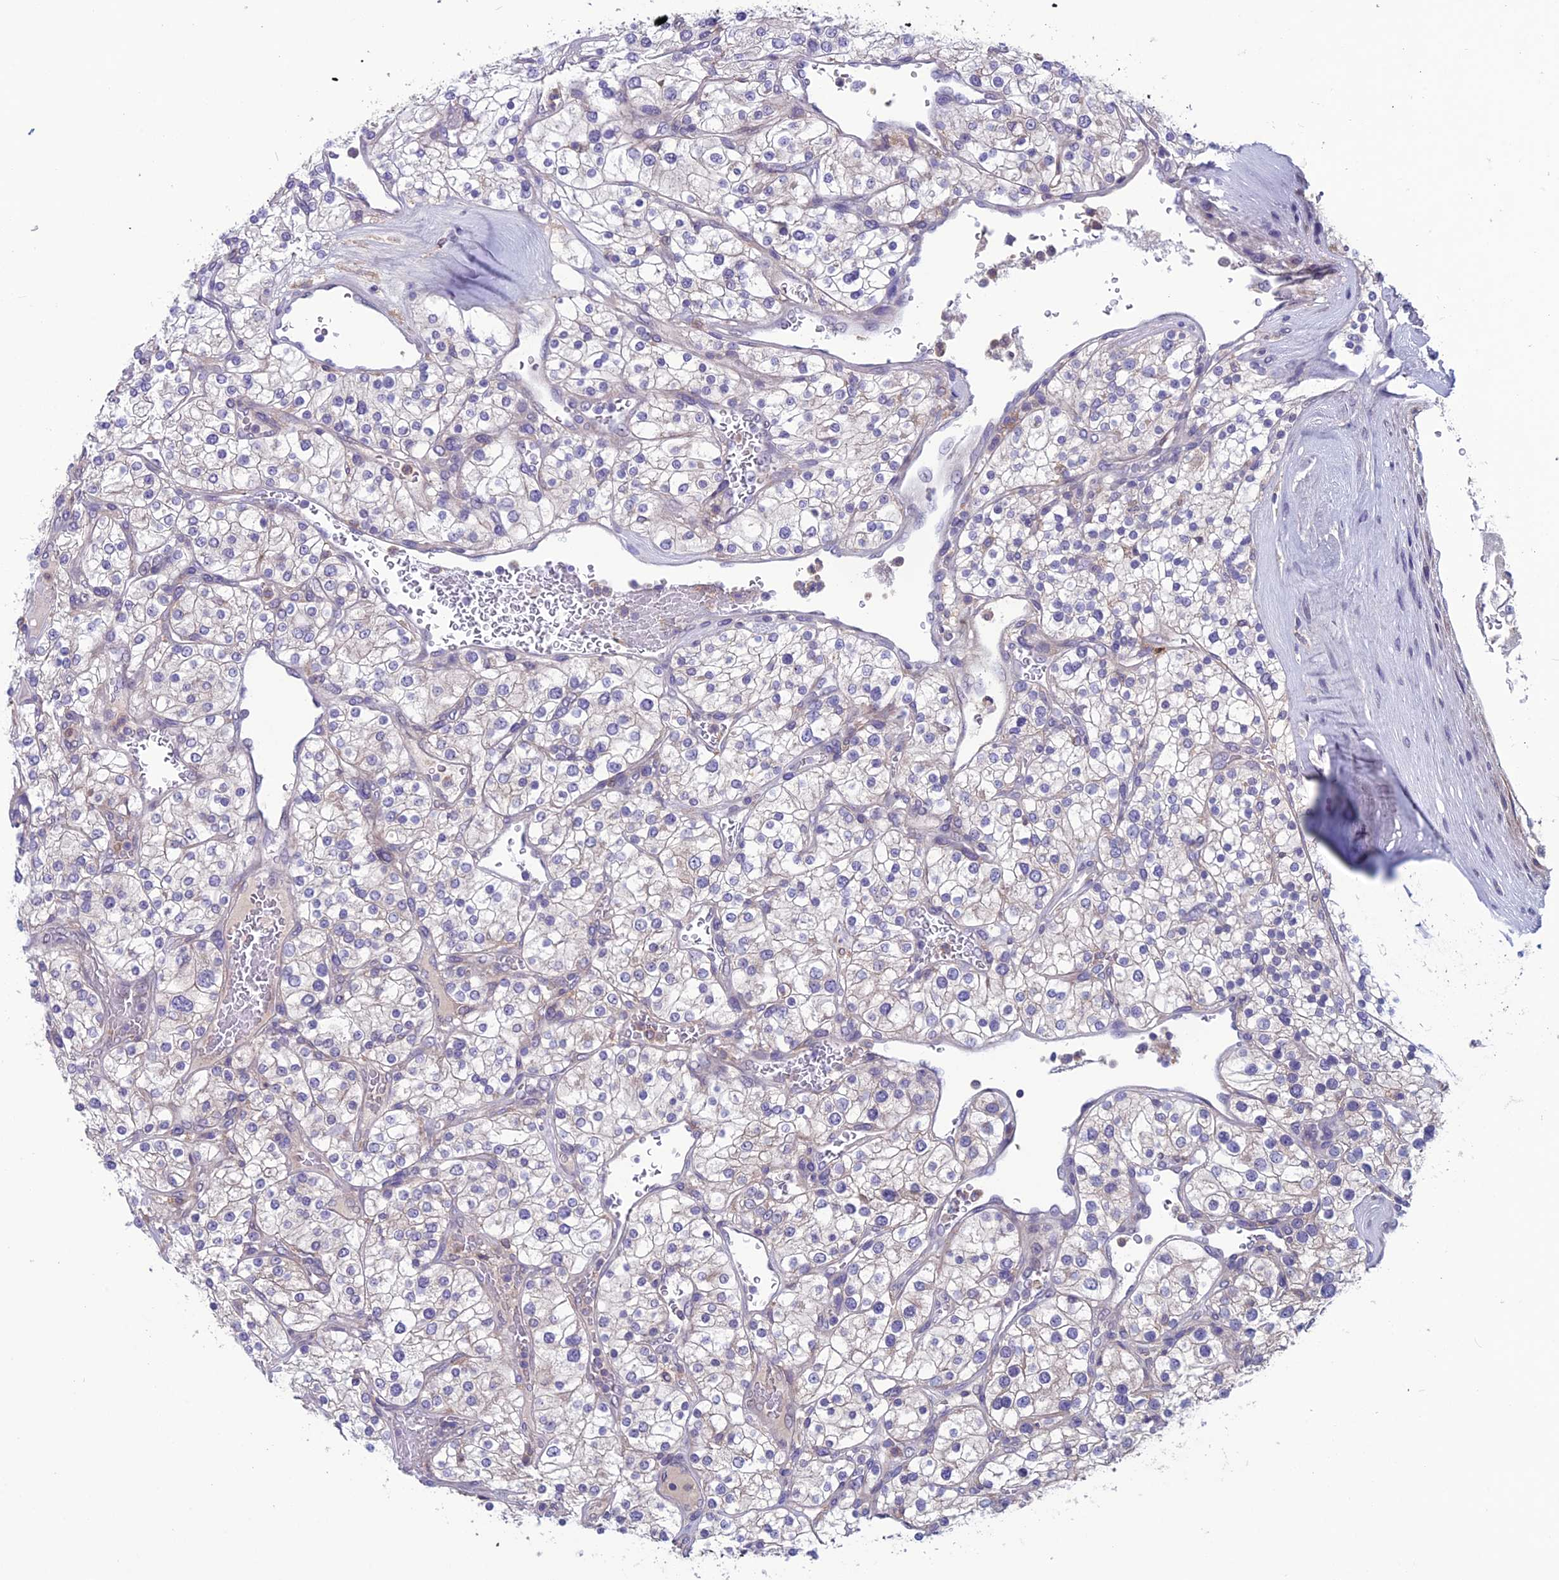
{"staining": {"intensity": "negative", "quantity": "none", "location": "none"}, "tissue": "renal cancer", "cell_type": "Tumor cells", "image_type": "cancer", "snomed": [{"axis": "morphology", "description": "Adenocarcinoma, NOS"}, {"axis": "topography", "description": "Kidney"}], "caption": "Immunohistochemistry (IHC) of renal adenocarcinoma demonstrates no staining in tumor cells.", "gene": "MAST2", "patient": {"sex": "male", "age": 80}}